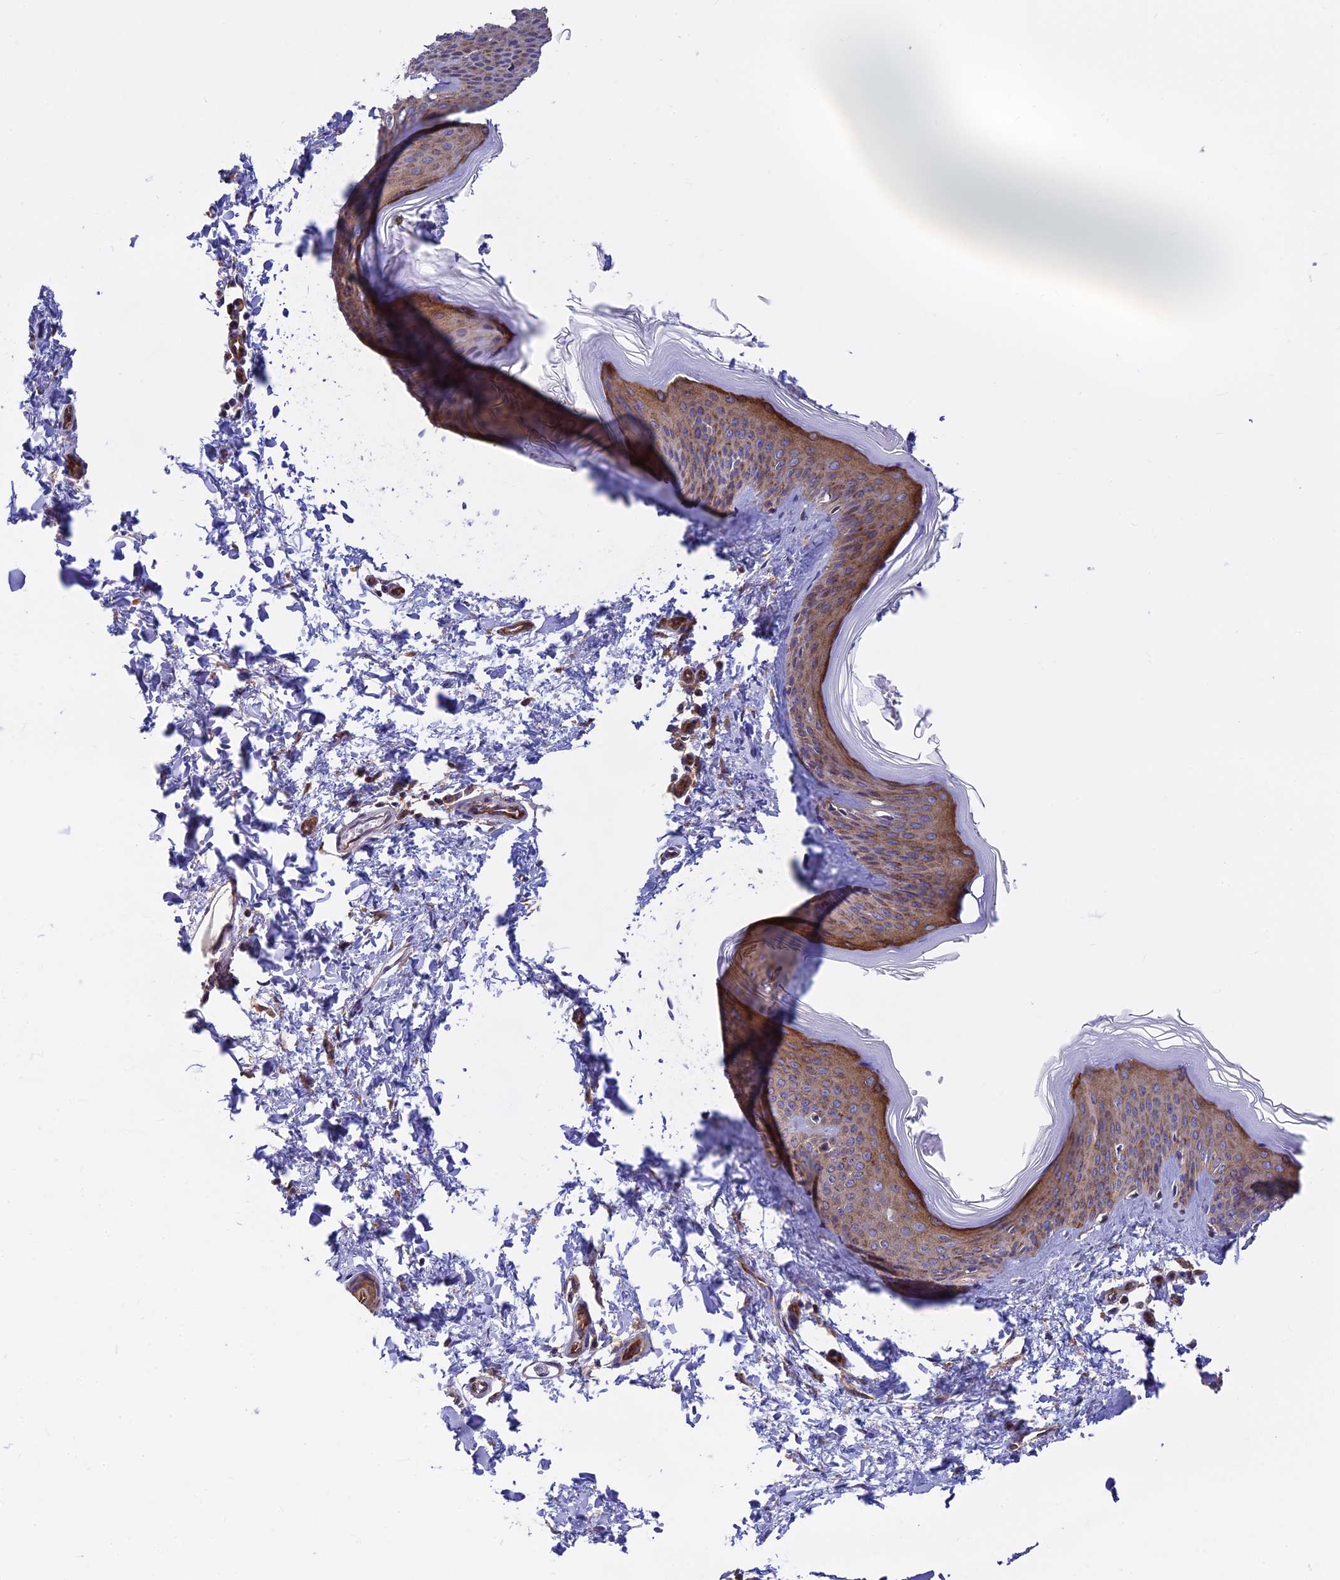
{"staining": {"intensity": "negative", "quantity": "none", "location": "none"}, "tissue": "skin", "cell_type": "Fibroblasts", "image_type": "normal", "snomed": [{"axis": "morphology", "description": "Normal tissue, NOS"}, {"axis": "topography", "description": "Skin"}], "caption": "Fibroblasts are negative for brown protein staining in unremarkable skin. Nuclei are stained in blue.", "gene": "ADAMTS15", "patient": {"sex": "female", "age": 27}}